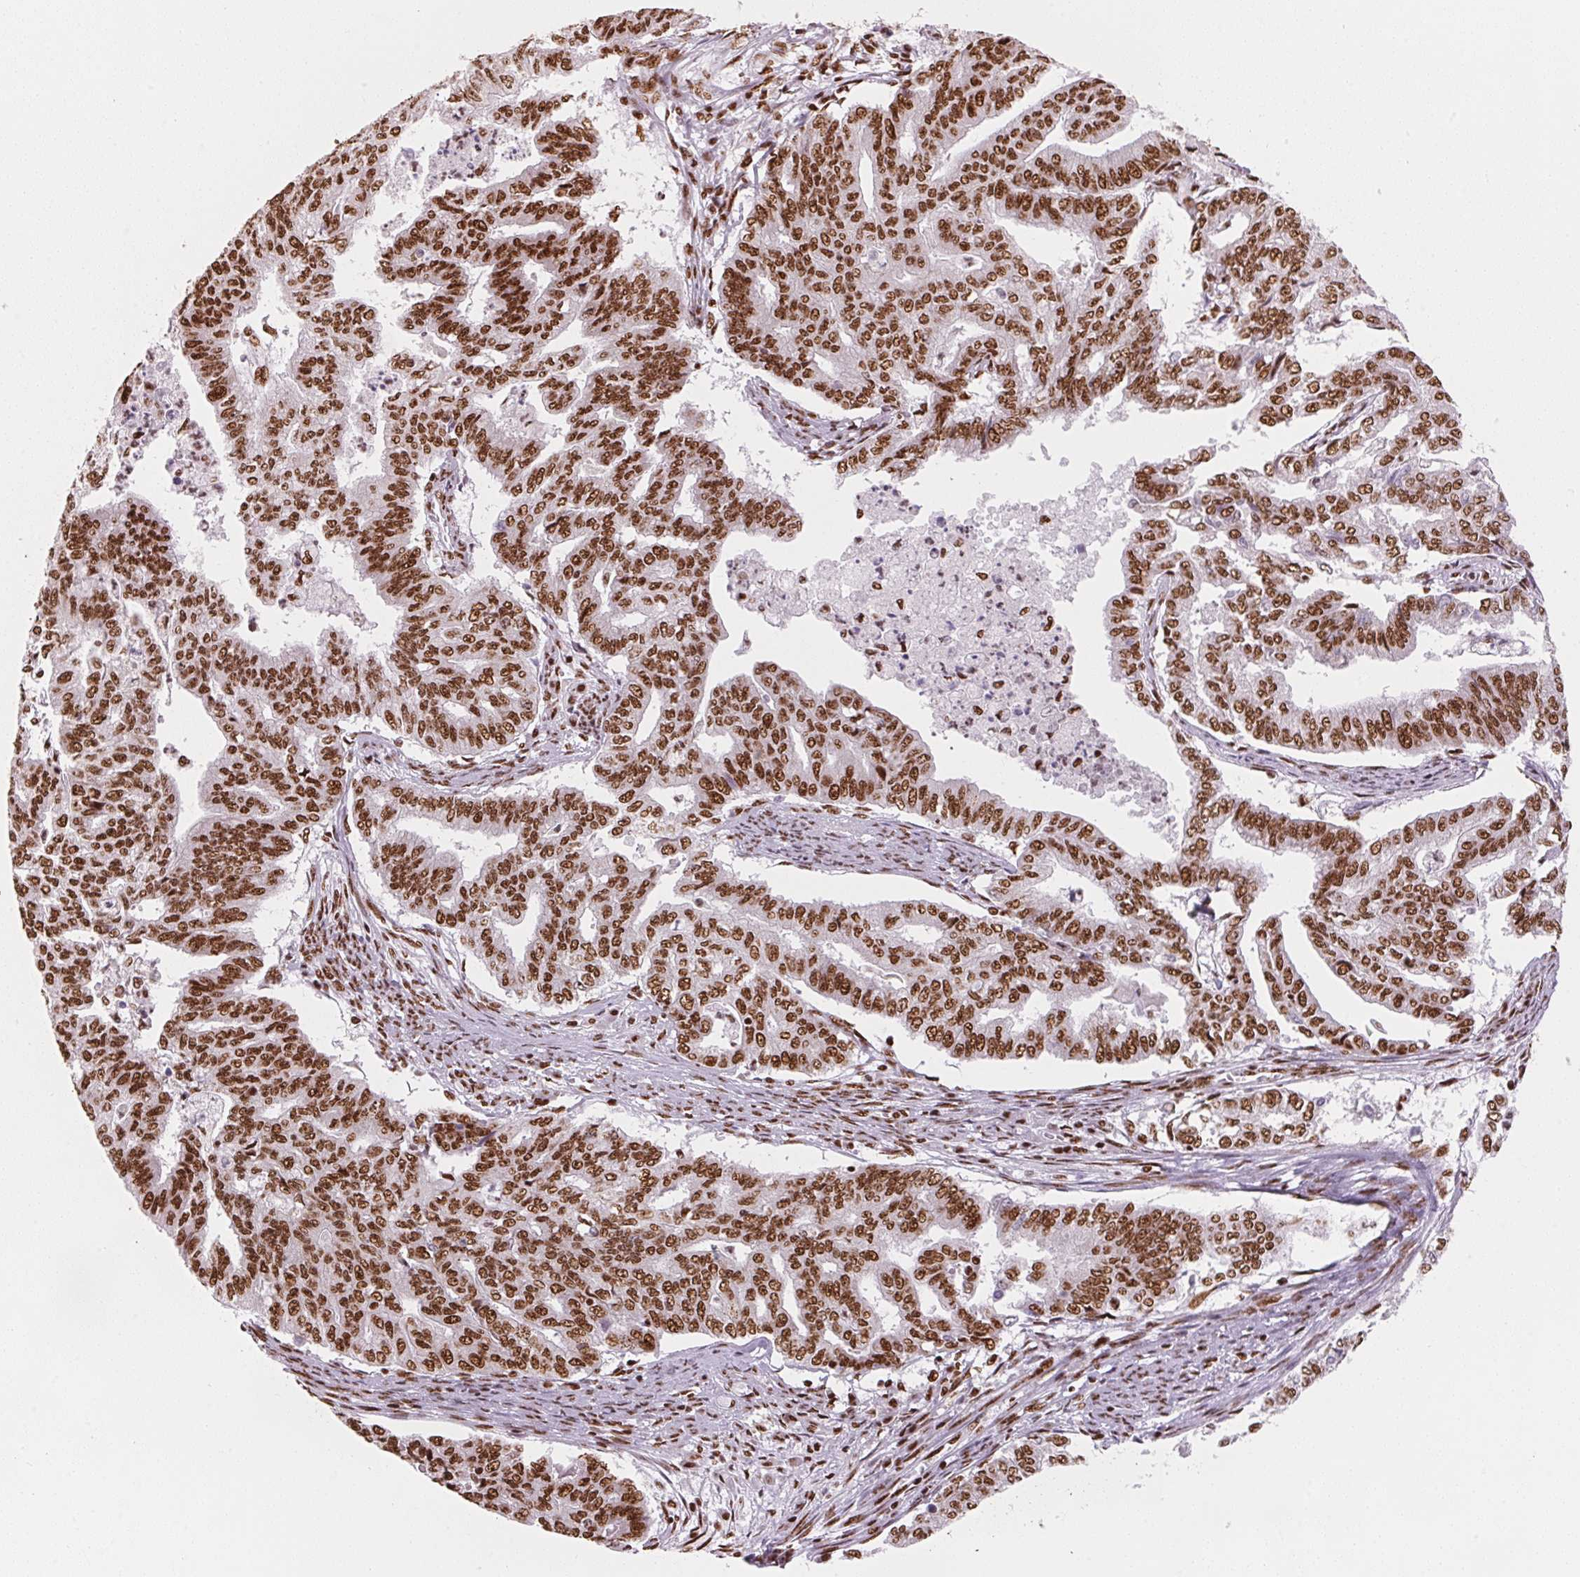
{"staining": {"intensity": "strong", "quantity": "25%-75%", "location": "nuclear"}, "tissue": "endometrial cancer", "cell_type": "Tumor cells", "image_type": "cancer", "snomed": [{"axis": "morphology", "description": "Adenocarcinoma, NOS"}, {"axis": "topography", "description": "Endometrium"}], "caption": "This image displays endometrial adenocarcinoma stained with immunohistochemistry (IHC) to label a protein in brown. The nuclear of tumor cells show strong positivity for the protein. Nuclei are counter-stained blue.", "gene": "NXF1", "patient": {"sex": "female", "age": 79}}